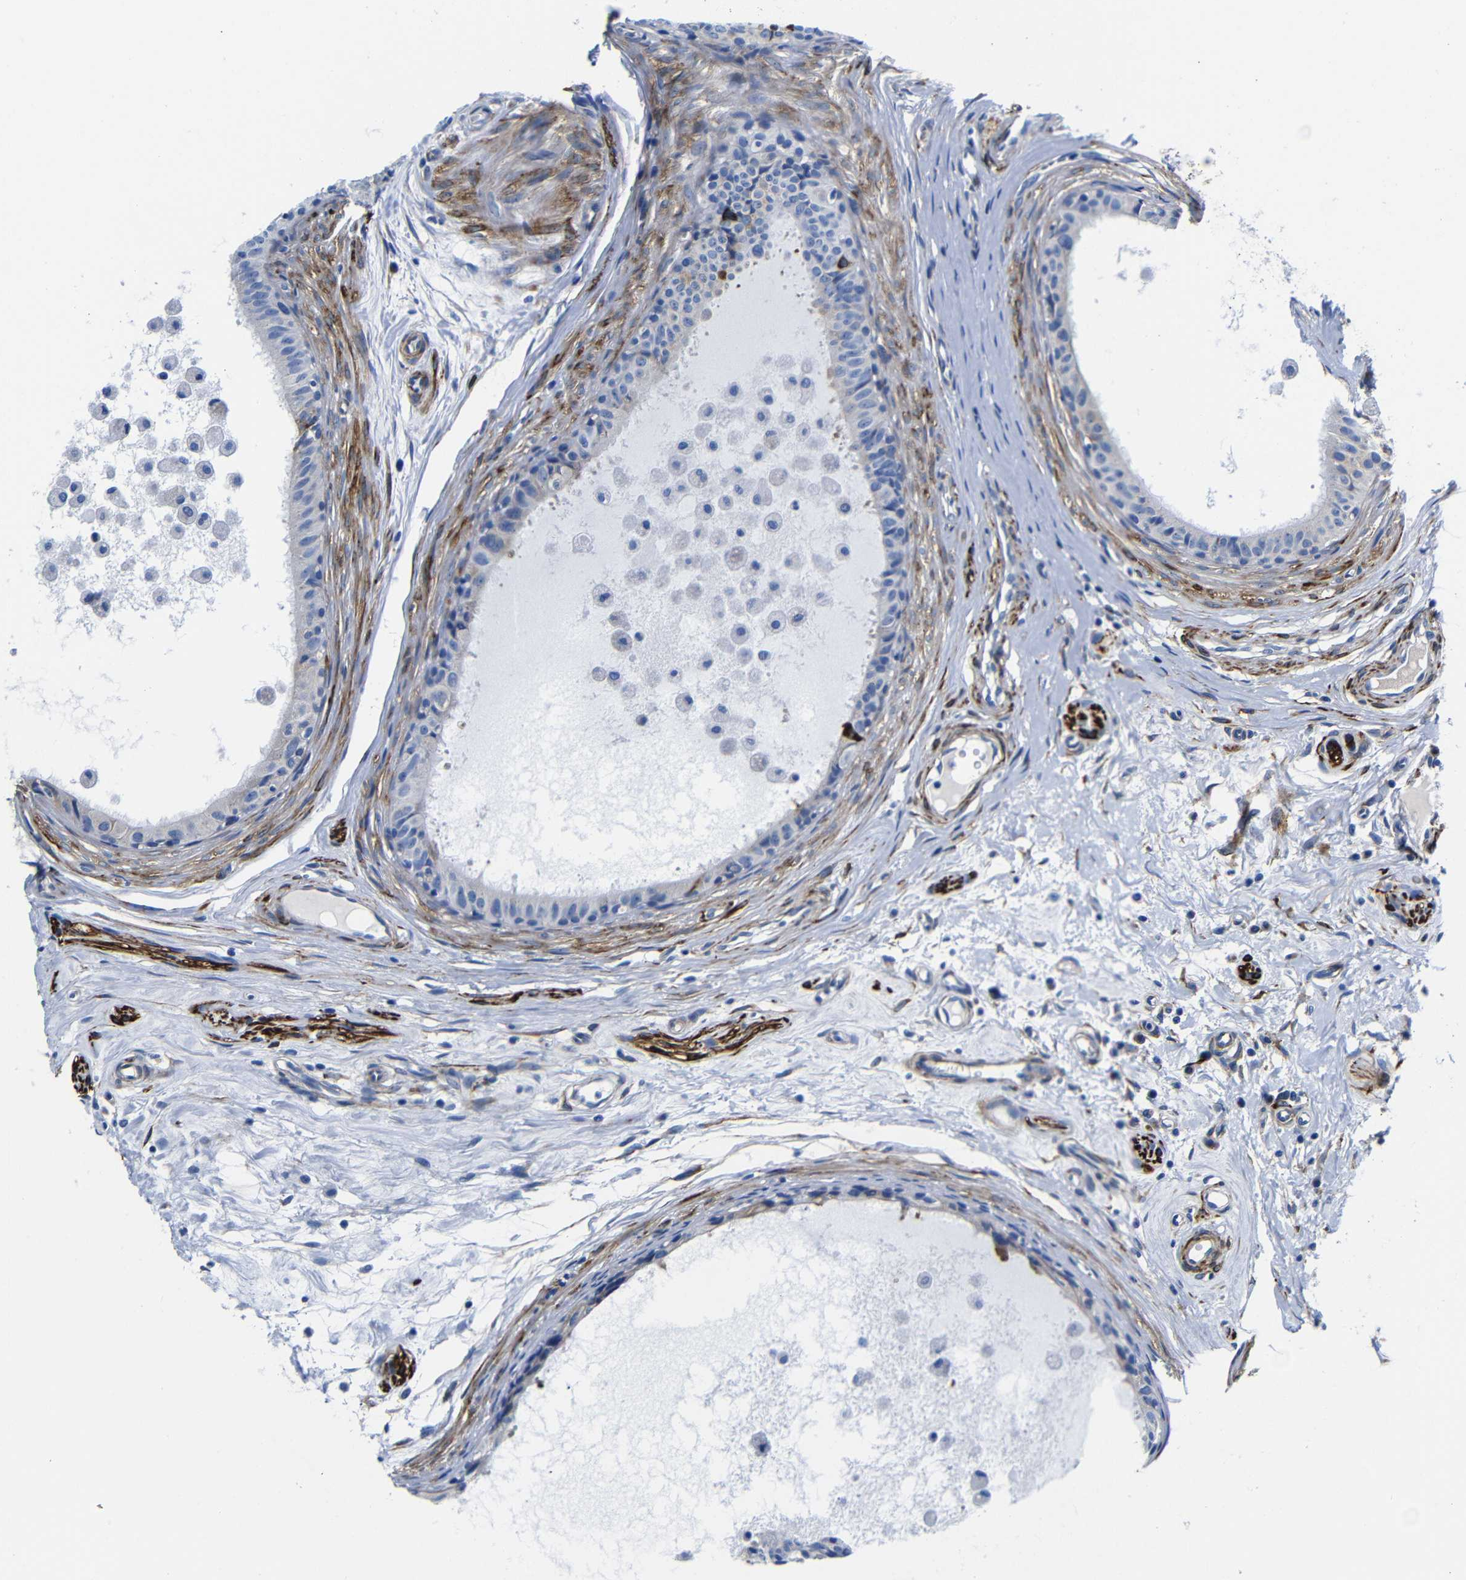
{"staining": {"intensity": "weak", "quantity": "<25%", "location": "cytoplasmic/membranous"}, "tissue": "epididymis", "cell_type": "Glandular cells", "image_type": "normal", "snomed": [{"axis": "morphology", "description": "Normal tissue, NOS"}, {"axis": "morphology", "description": "Inflammation, NOS"}, {"axis": "topography", "description": "Epididymis"}], "caption": "The image displays no staining of glandular cells in benign epididymis.", "gene": "LRIG1", "patient": {"sex": "male", "age": 85}}